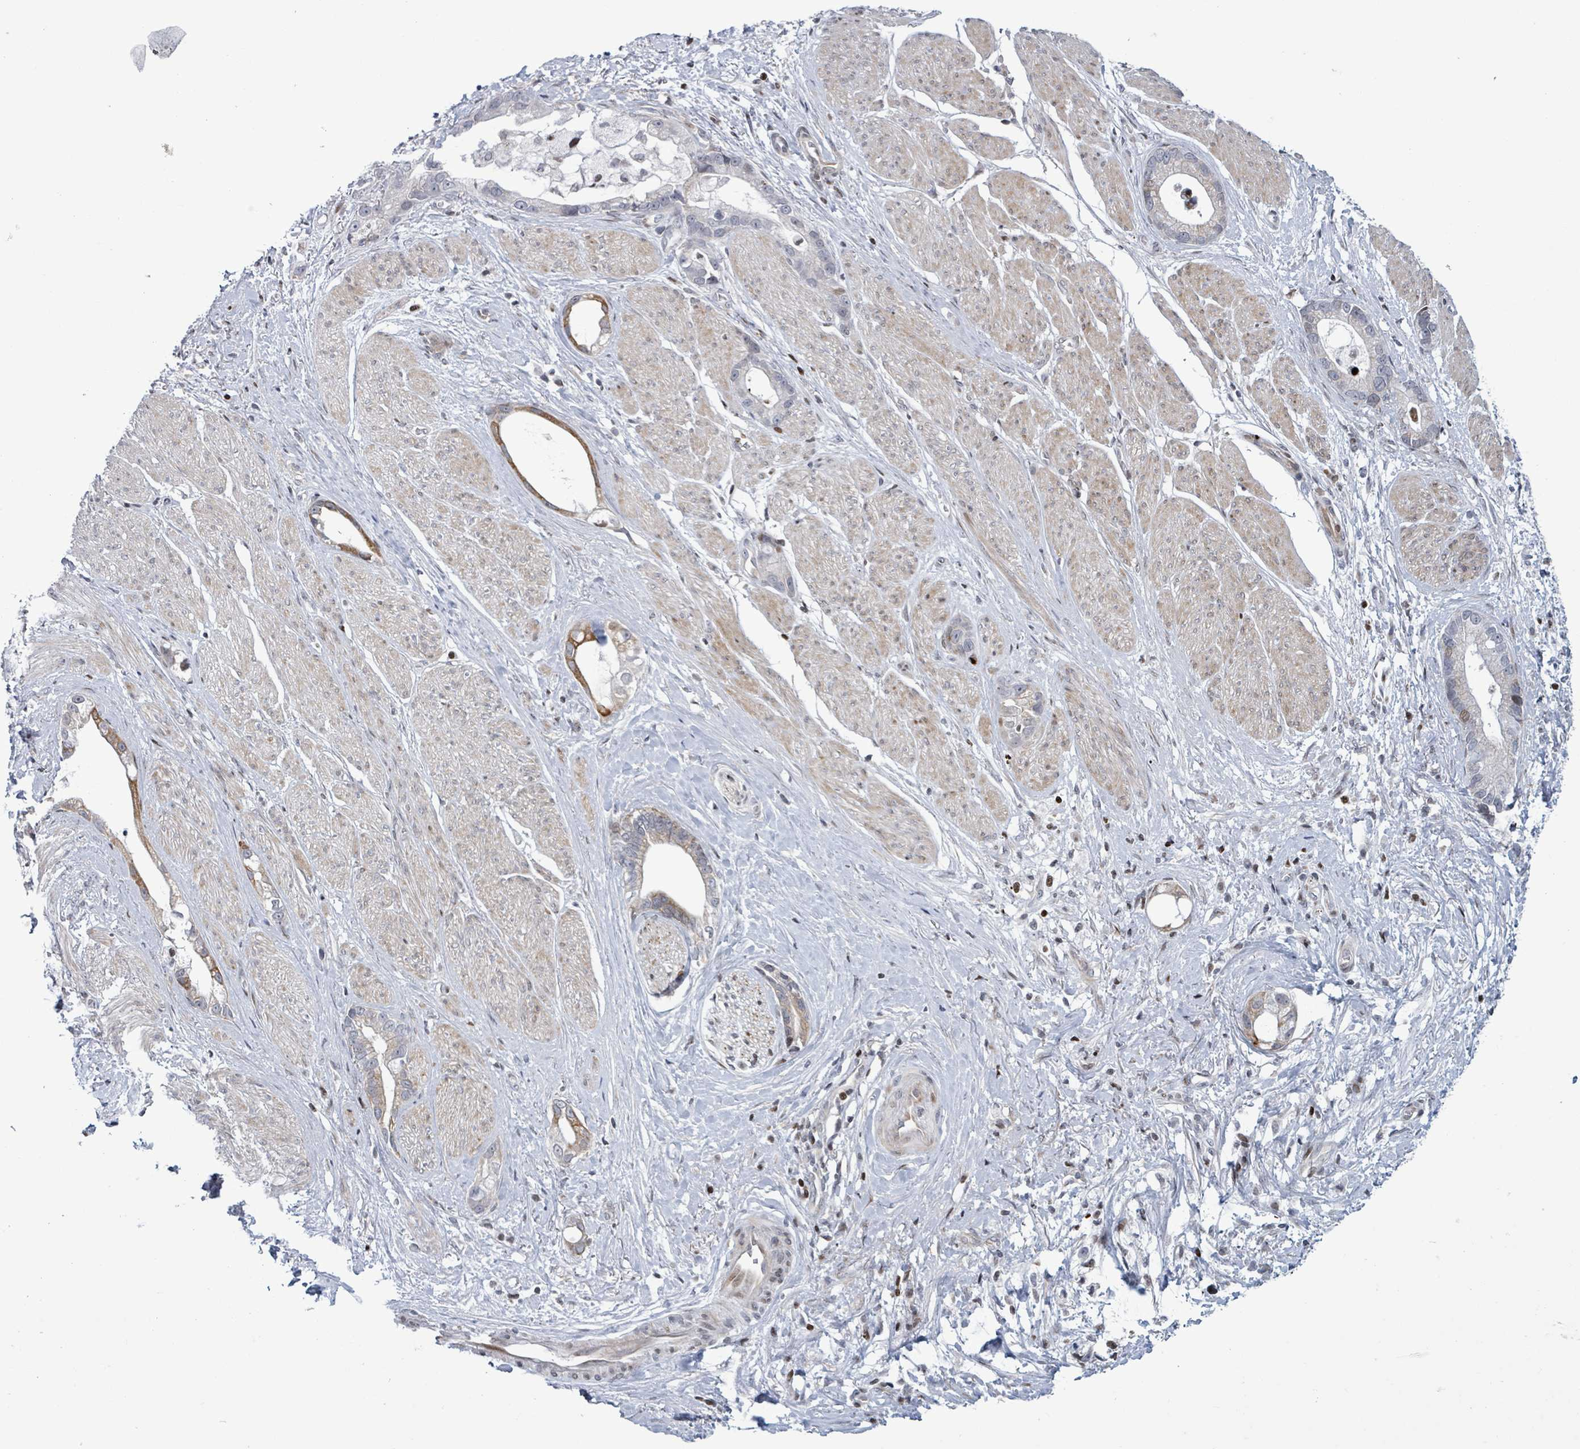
{"staining": {"intensity": "moderate", "quantity": "<25%", "location": "cytoplasmic/membranous"}, "tissue": "stomach cancer", "cell_type": "Tumor cells", "image_type": "cancer", "snomed": [{"axis": "morphology", "description": "Adenocarcinoma, NOS"}, {"axis": "topography", "description": "Stomach"}], "caption": "A low amount of moderate cytoplasmic/membranous expression is seen in about <25% of tumor cells in adenocarcinoma (stomach) tissue.", "gene": "FNDC4", "patient": {"sex": "male", "age": 55}}